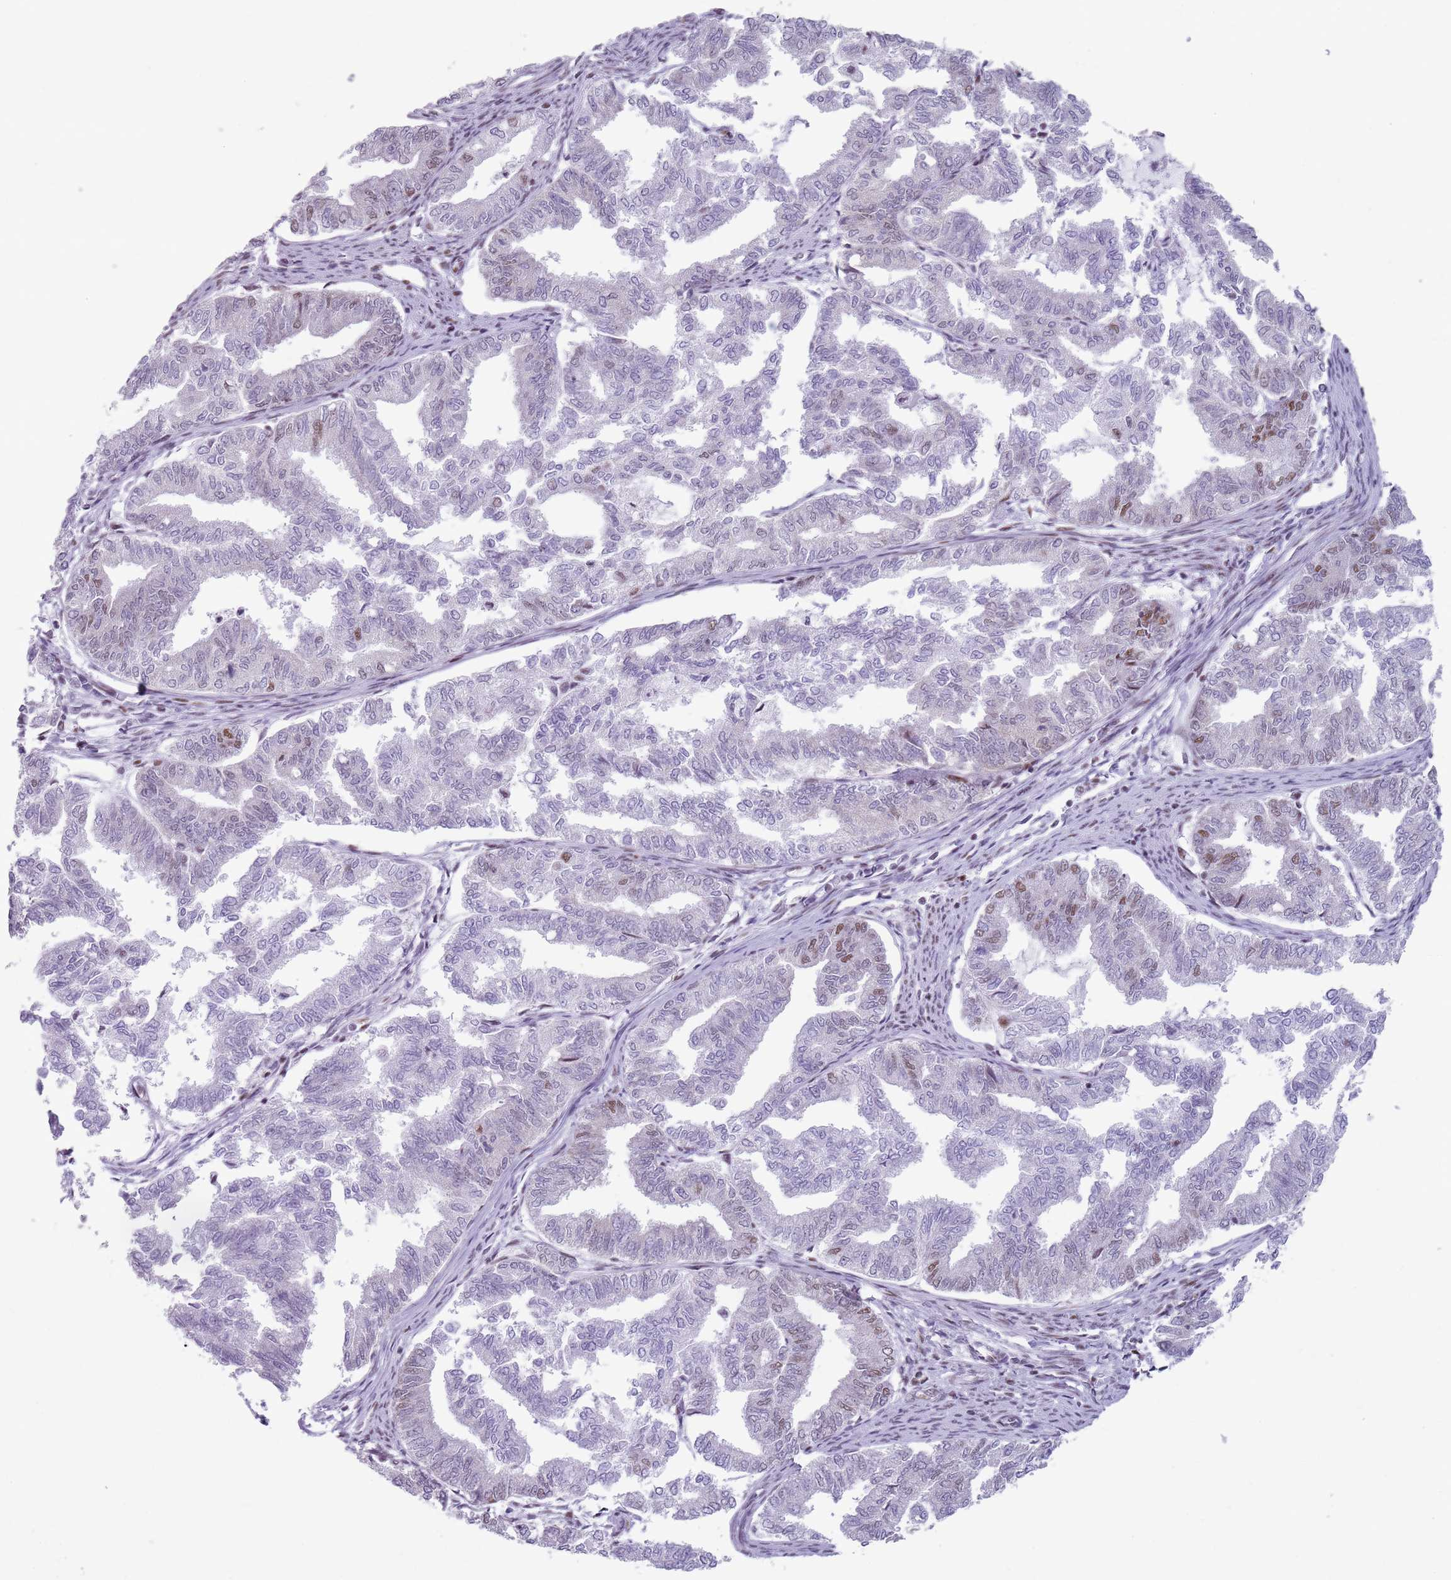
{"staining": {"intensity": "moderate", "quantity": "<25%", "location": "nuclear"}, "tissue": "endometrial cancer", "cell_type": "Tumor cells", "image_type": "cancer", "snomed": [{"axis": "morphology", "description": "Adenocarcinoma, NOS"}, {"axis": "topography", "description": "Endometrium"}], "caption": "Immunohistochemistry image of neoplastic tissue: endometrial cancer (adenocarcinoma) stained using immunohistochemistry (IHC) reveals low levels of moderate protein expression localized specifically in the nuclear of tumor cells, appearing as a nuclear brown color.", "gene": "FAM104B", "patient": {"sex": "female", "age": 79}}